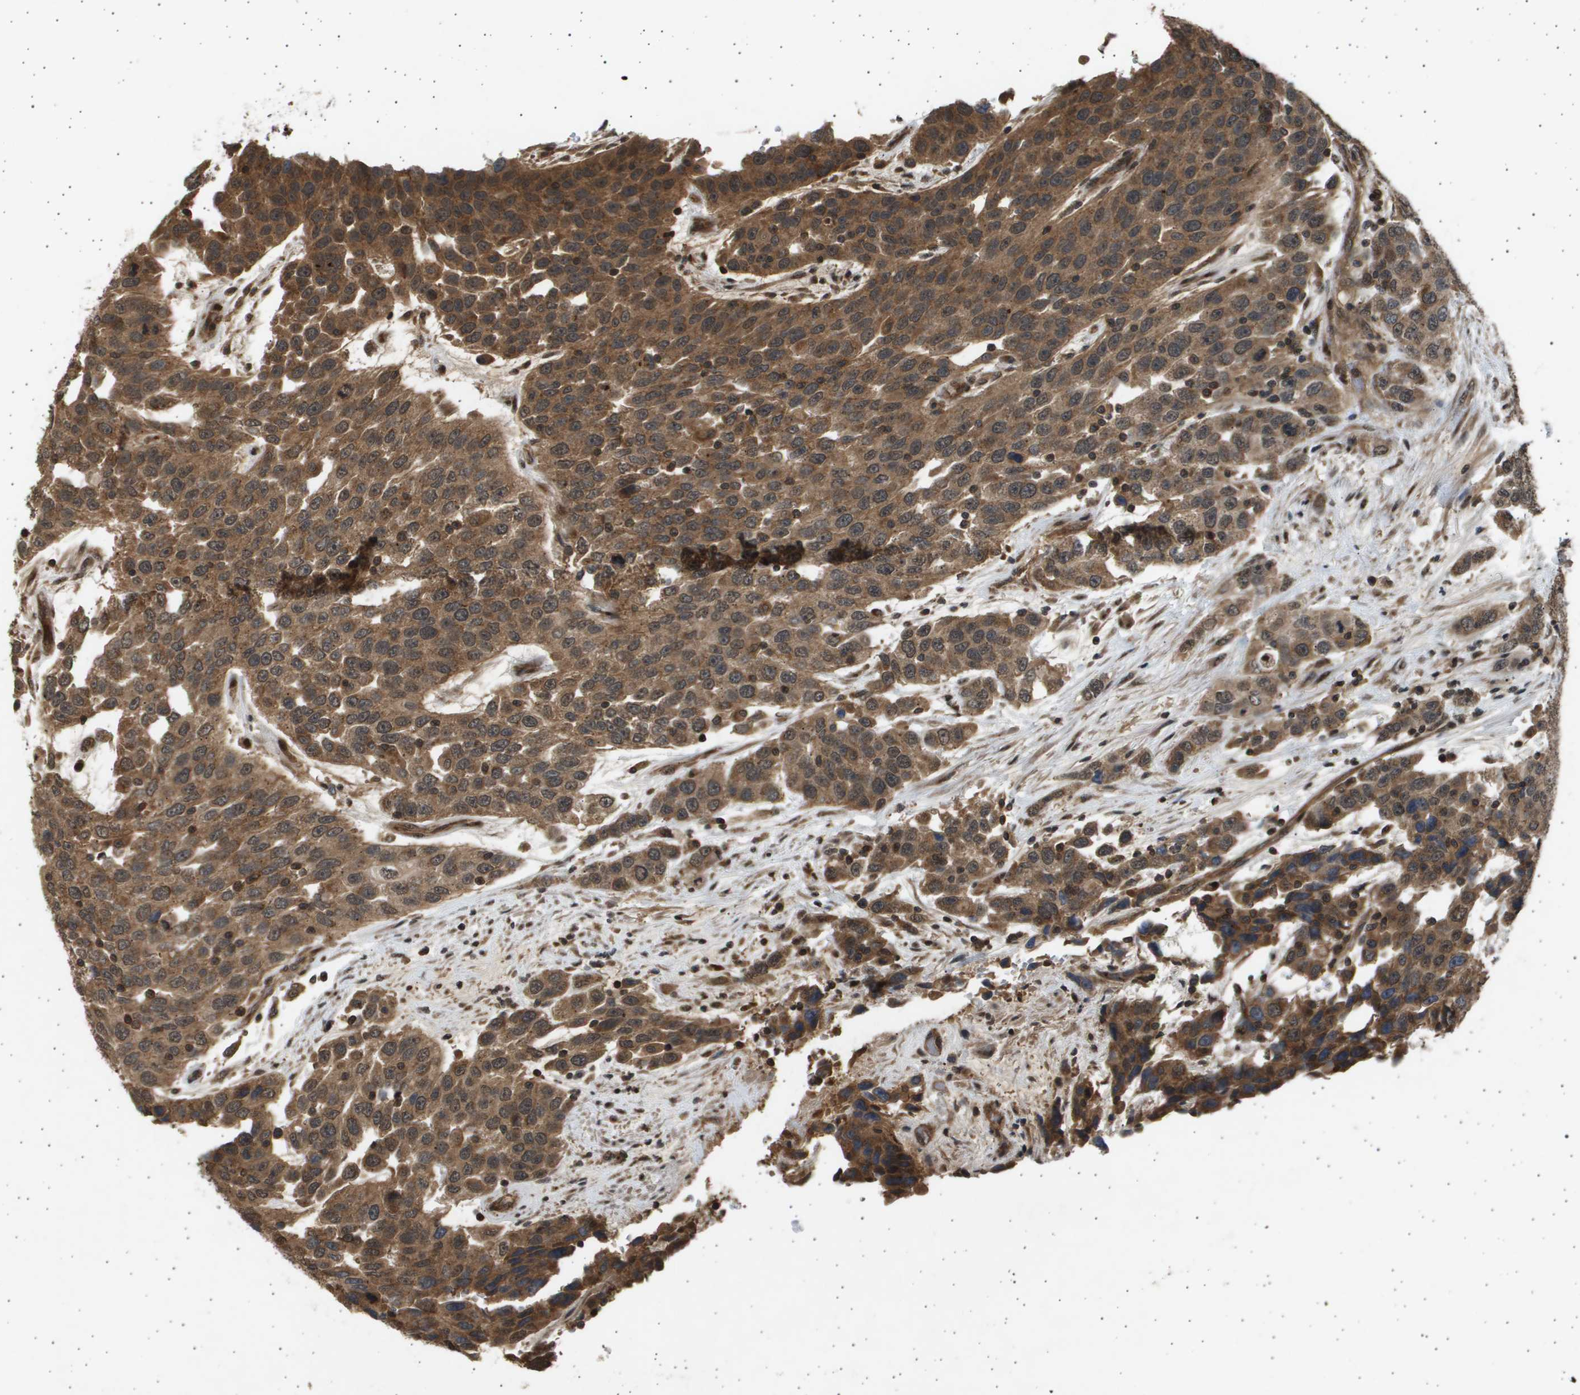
{"staining": {"intensity": "moderate", "quantity": ">75%", "location": "cytoplasmic/membranous,nuclear"}, "tissue": "urothelial cancer", "cell_type": "Tumor cells", "image_type": "cancer", "snomed": [{"axis": "morphology", "description": "Urothelial carcinoma, High grade"}, {"axis": "topography", "description": "Urinary bladder"}], "caption": "Human high-grade urothelial carcinoma stained with a protein marker displays moderate staining in tumor cells.", "gene": "TNRC6A", "patient": {"sex": "female", "age": 80}}